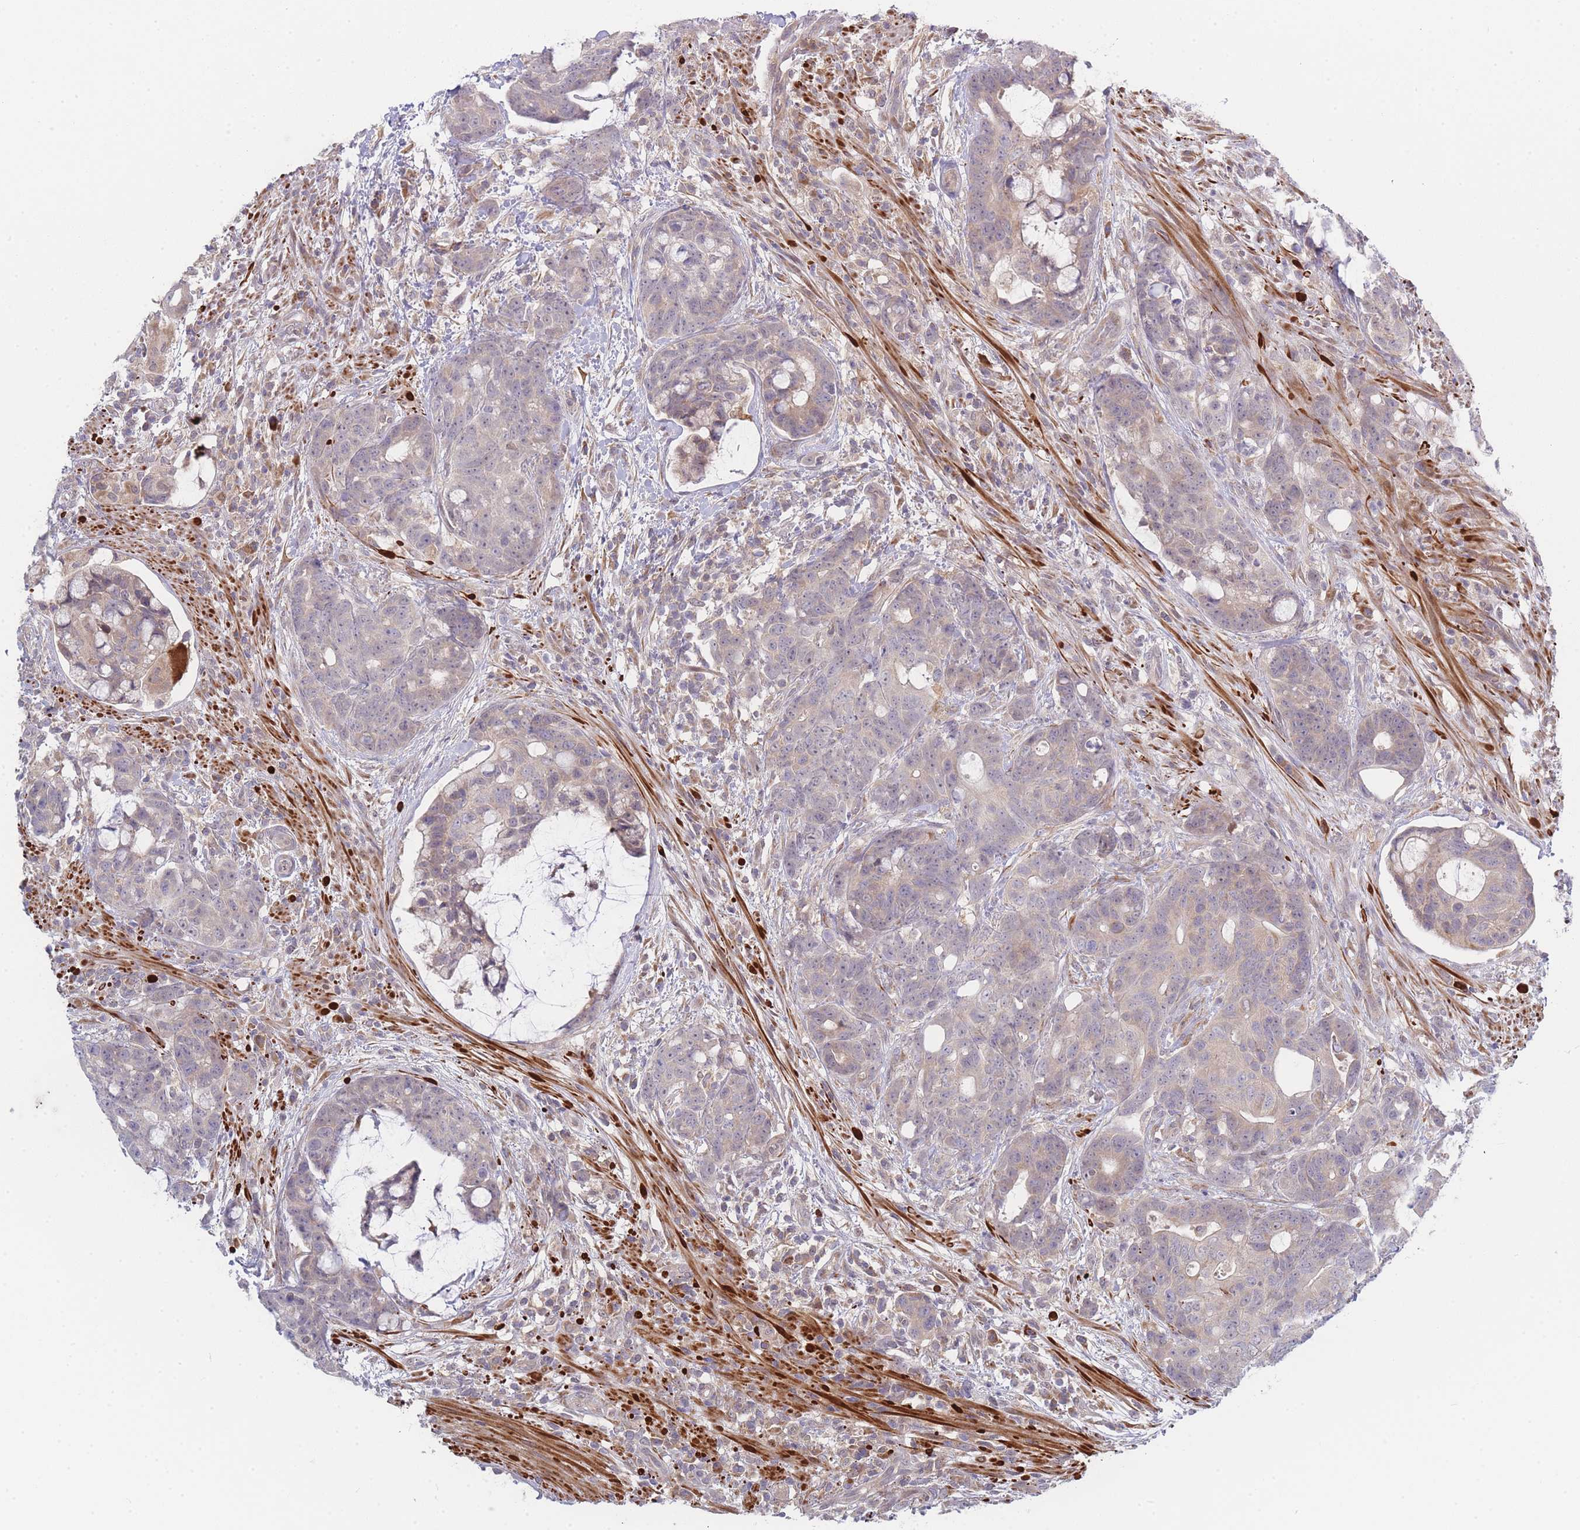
{"staining": {"intensity": "weak", "quantity": "<25%", "location": "cytoplasmic/membranous"}, "tissue": "colorectal cancer", "cell_type": "Tumor cells", "image_type": "cancer", "snomed": [{"axis": "morphology", "description": "Adenocarcinoma, NOS"}, {"axis": "topography", "description": "Colon"}], "caption": "Immunohistochemistry histopathology image of neoplastic tissue: adenocarcinoma (colorectal) stained with DAB exhibits no significant protein staining in tumor cells.", "gene": "TRIM26", "patient": {"sex": "female", "age": 82}}